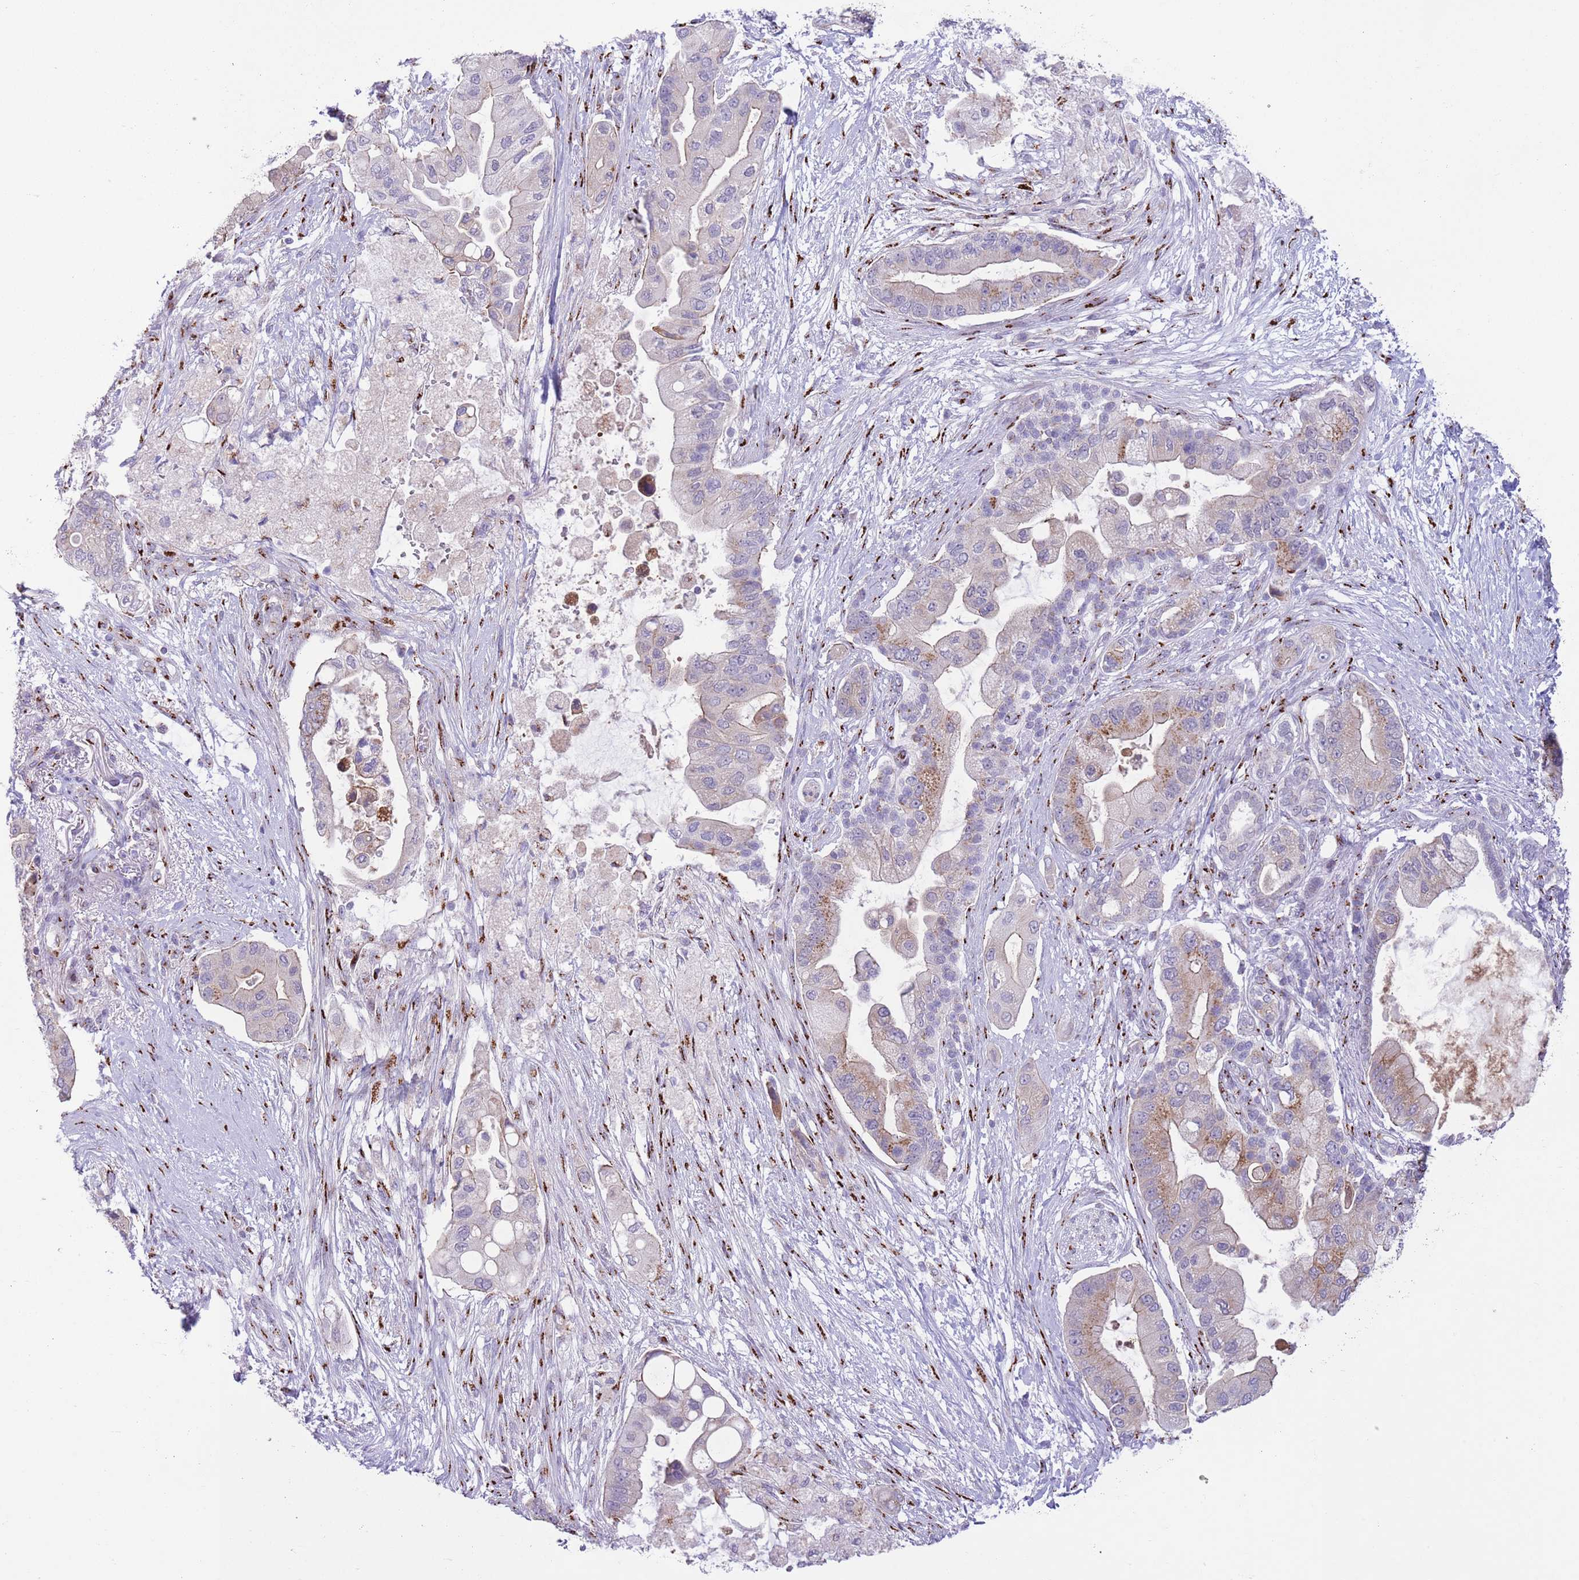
{"staining": {"intensity": "moderate", "quantity": "25%-75%", "location": "cytoplasmic/membranous"}, "tissue": "pancreatic cancer", "cell_type": "Tumor cells", "image_type": "cancer", "snomed": [{"axis": "morphology", "description": "Adenocarcinoma, NOS"}, {"axis": "topography", "description": "Pancreas"}], "caption": "Immunohistochemical staining of pancreatic cancer (adenocarcinoma) shows medium levels of moderate cytoplasmic/membranous positivity in approximately 25%-75% of tumor cells.", "gene": "C20orf96", "patient": {"sex": "male", "age": 57}}